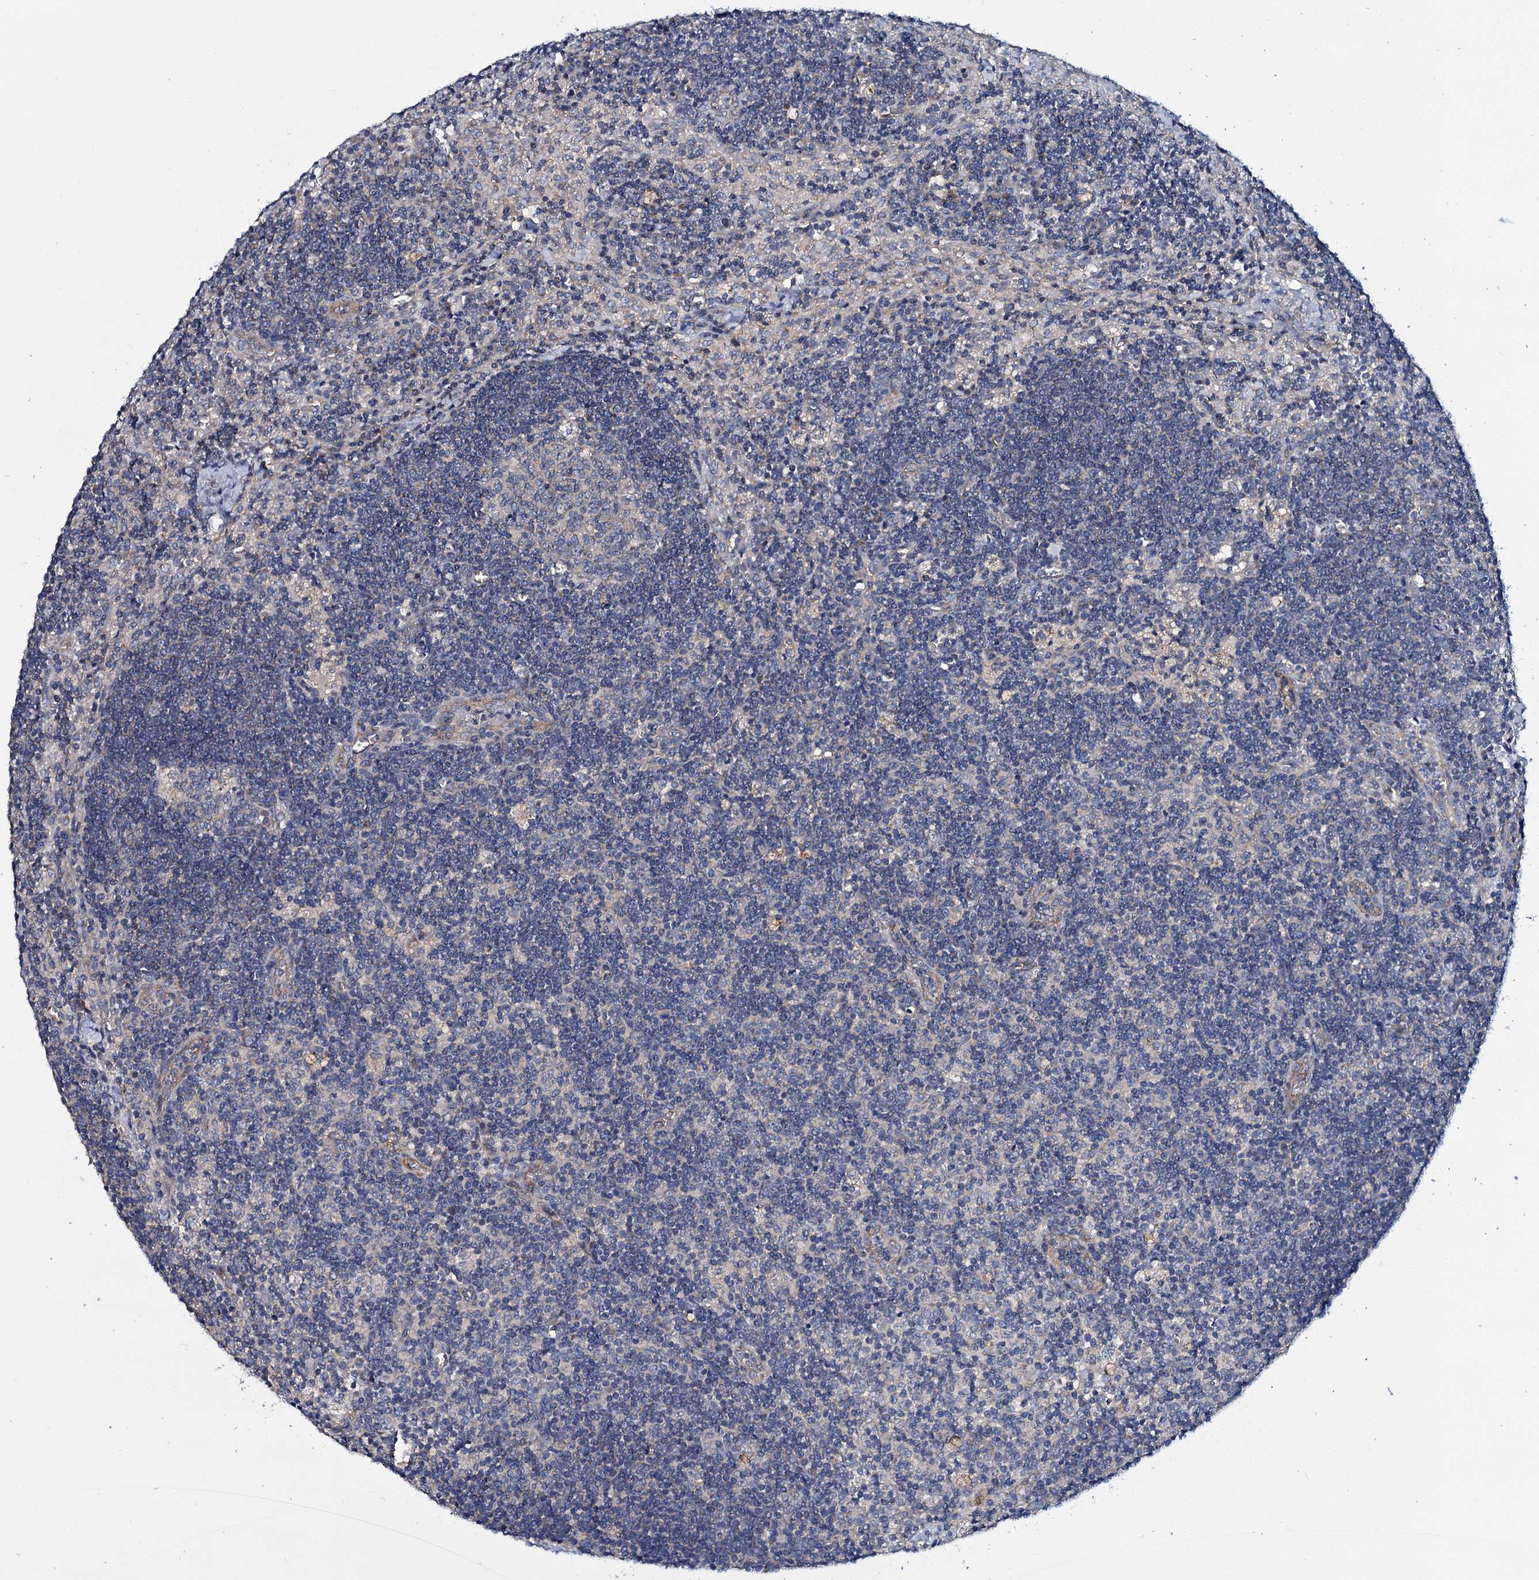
{"staining": {"intensity": "negative", "quantity": "none", "location": "none"}, "tissue": "lymph node", "cell_type": "Germinal center cells", "image_type": "normal", "snomed": [{"axis": "morphology", "description": "Normal tissue, NOS"}, {"axis": "topography", "description": "Lymph node"}], "caption": "Lymph node stained for a protein using immunohistochemistry reveals no expression germinal center cells.", "gene": "CEP295", "patient": {"sex": "male", "age": 58}}